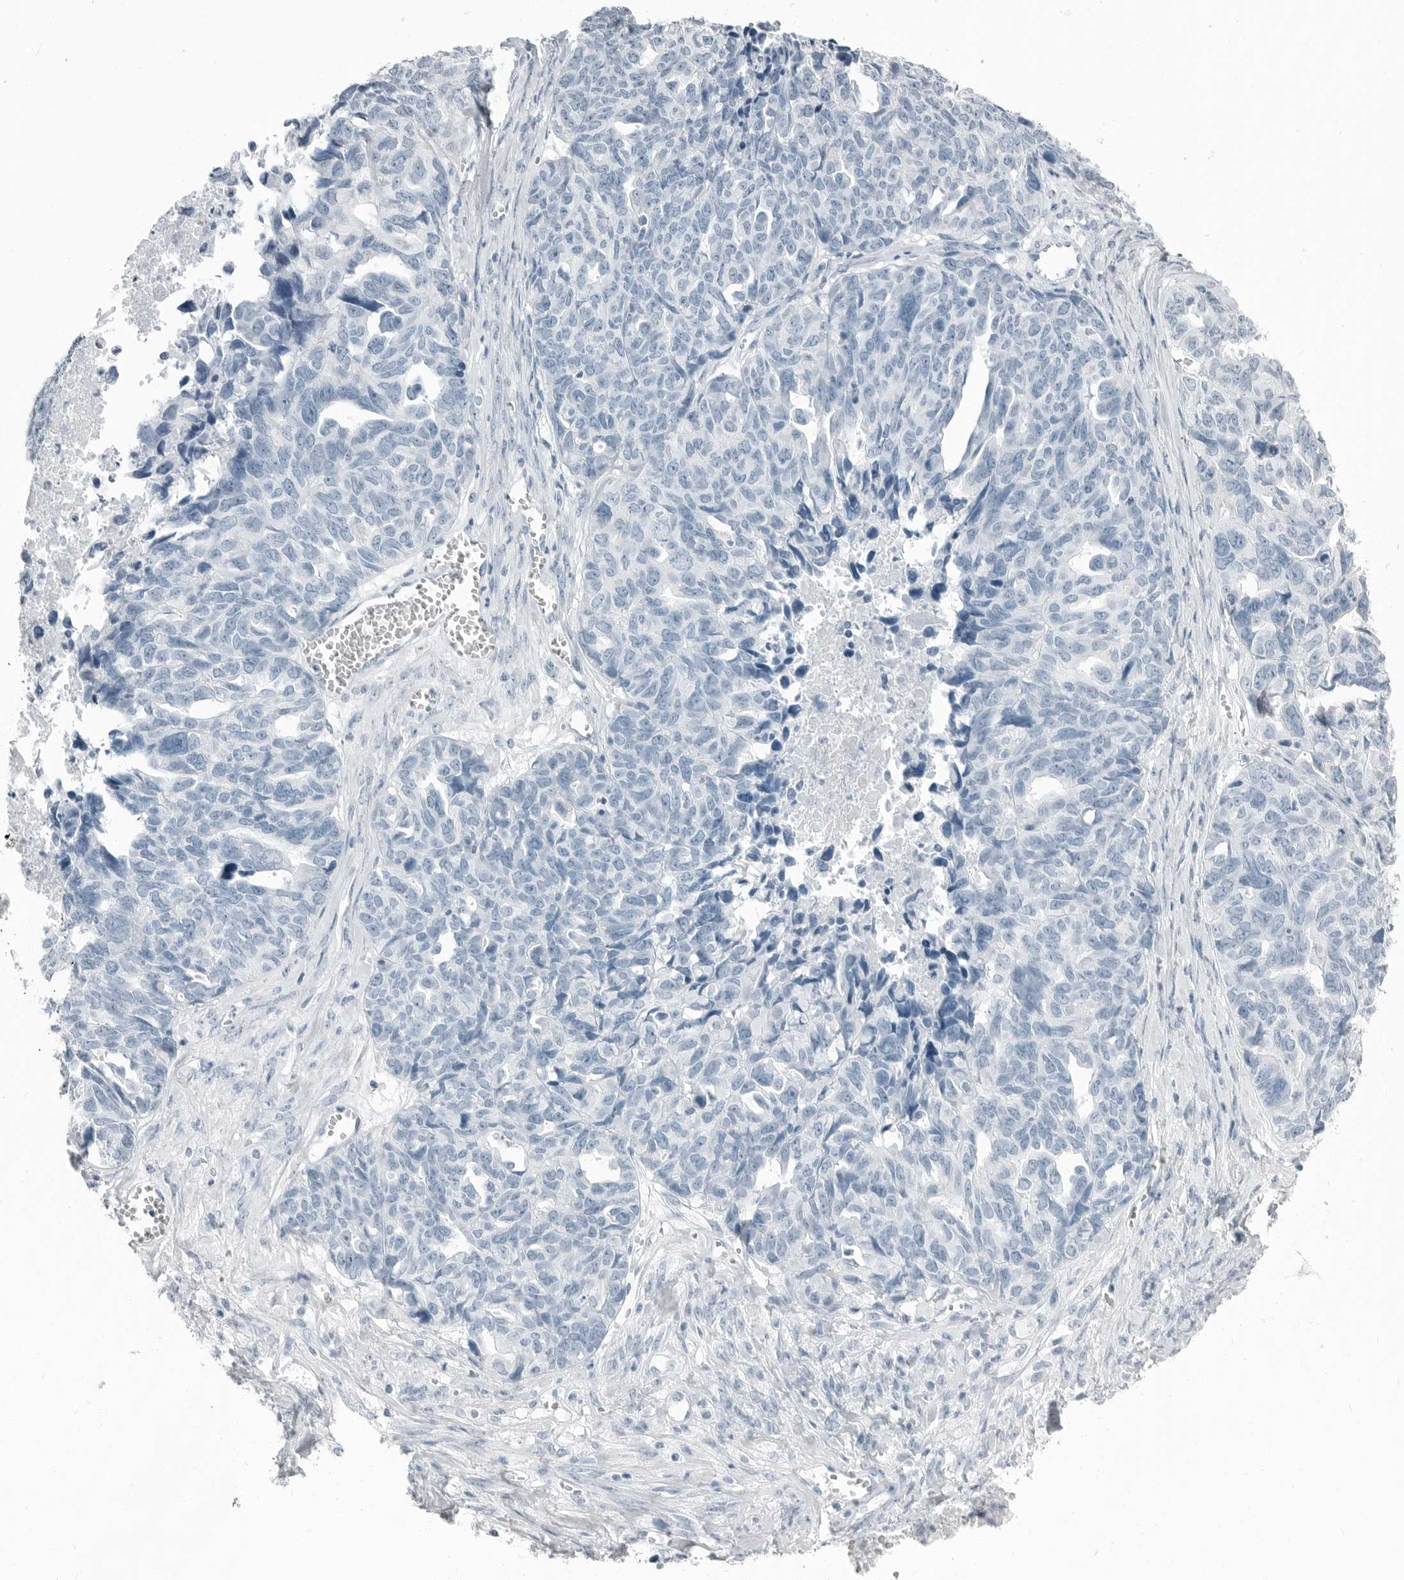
{"staining": {"intensity": "negative", "quantity": "none", "location": "none"}, "tissue": "ovarian cancer", "cell_type": "Tumor cells", "image_type": "cancer", "snomed": [{"axis": "morphology", "description": "Cystadenocarcinoma, serous, NOS"}, {"axis": "topography", "description": "Ovary"}], "caption": "Tumor cells are negative for protein expression in human serous cystadenocarcinoma (ovarian).", "gene": "FABP6", "patient": {"sex": "female", "age": 79}}